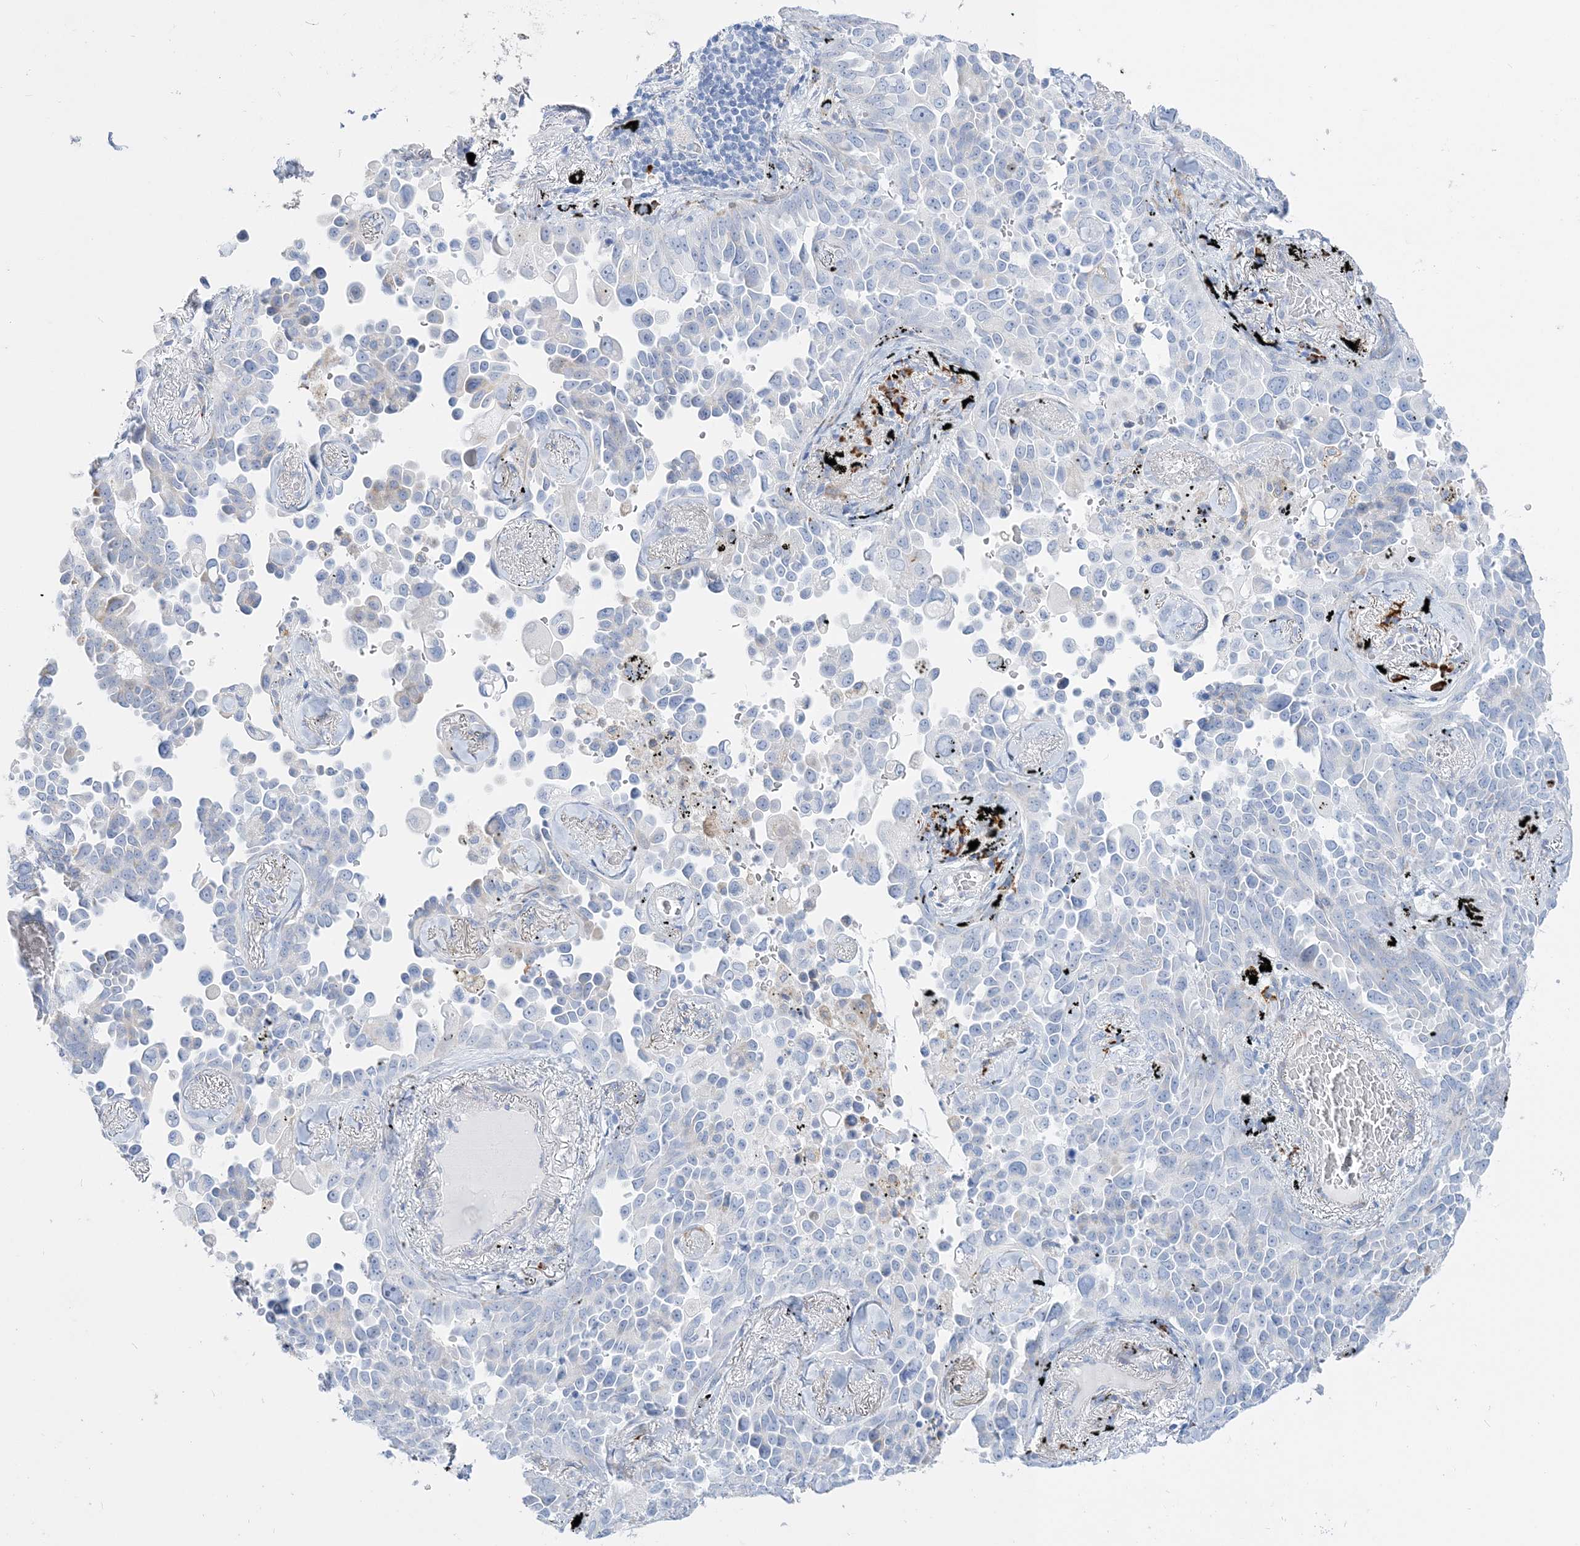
{"staining": {"intensity": "negative", "quantity": "none", "location": "none"}, "tissue": "lung cancer", "cell_type": "Tumor cells", "image_type": "cancer", "snomed": [{"axis": "morphology", "description": "Adenocarcinoma, NOS"}, {"axis": "topography", "description": "Lung"}], "caption": "Immunohistochemistry (IHC) of human adenocarcinoma (lung) demonstrates no staining in tumor cells. (DAB (3,3'-diaminobenzidine) IHC visualized using brightfield microscopy, high magnification).", "gene": "TSPYL6", "patient": {"sex": "female", "age": 67}}